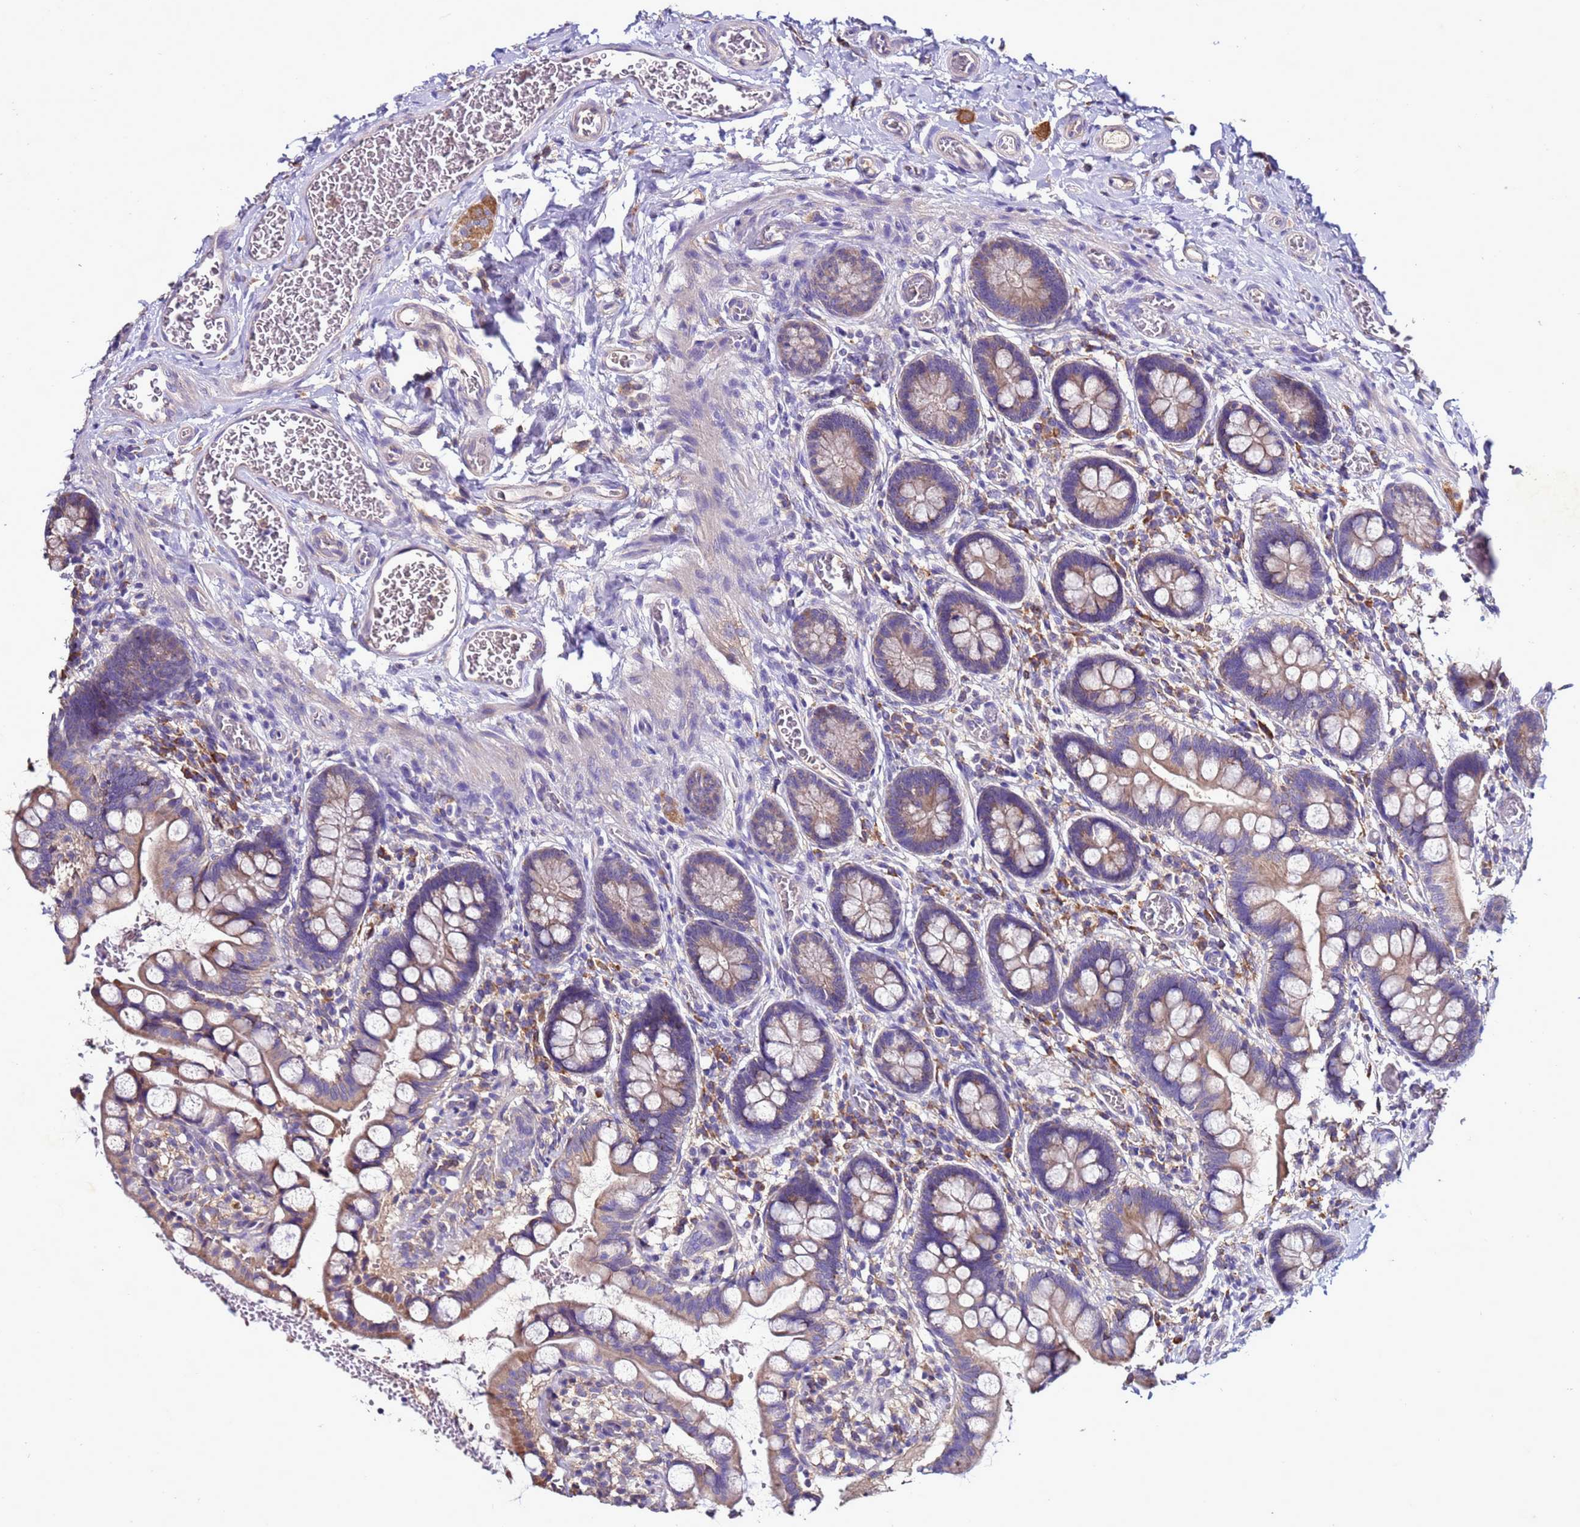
{"staining": {"intensity": "moderate", "quantity": "25%-75%", "location": "cytoplasmic/membranous"}, "tissue": "small intestine", "cell_type": "Glandular cells", "image_type": "normal", "snomed": [{"axis": "morphology", "description": "Normal tissue, NOS"}, {"axis": "topography", "description": "Small intestine"}], "caption": "Brown immunohistochemical staining in unremarkable human small intestine exhibits moderate cytoplasmic/membranous positivity in approximately 25%-75% of glandular cells.", "gene": "ANTKMT", "patient": {"sex": "male", "age": 52}}